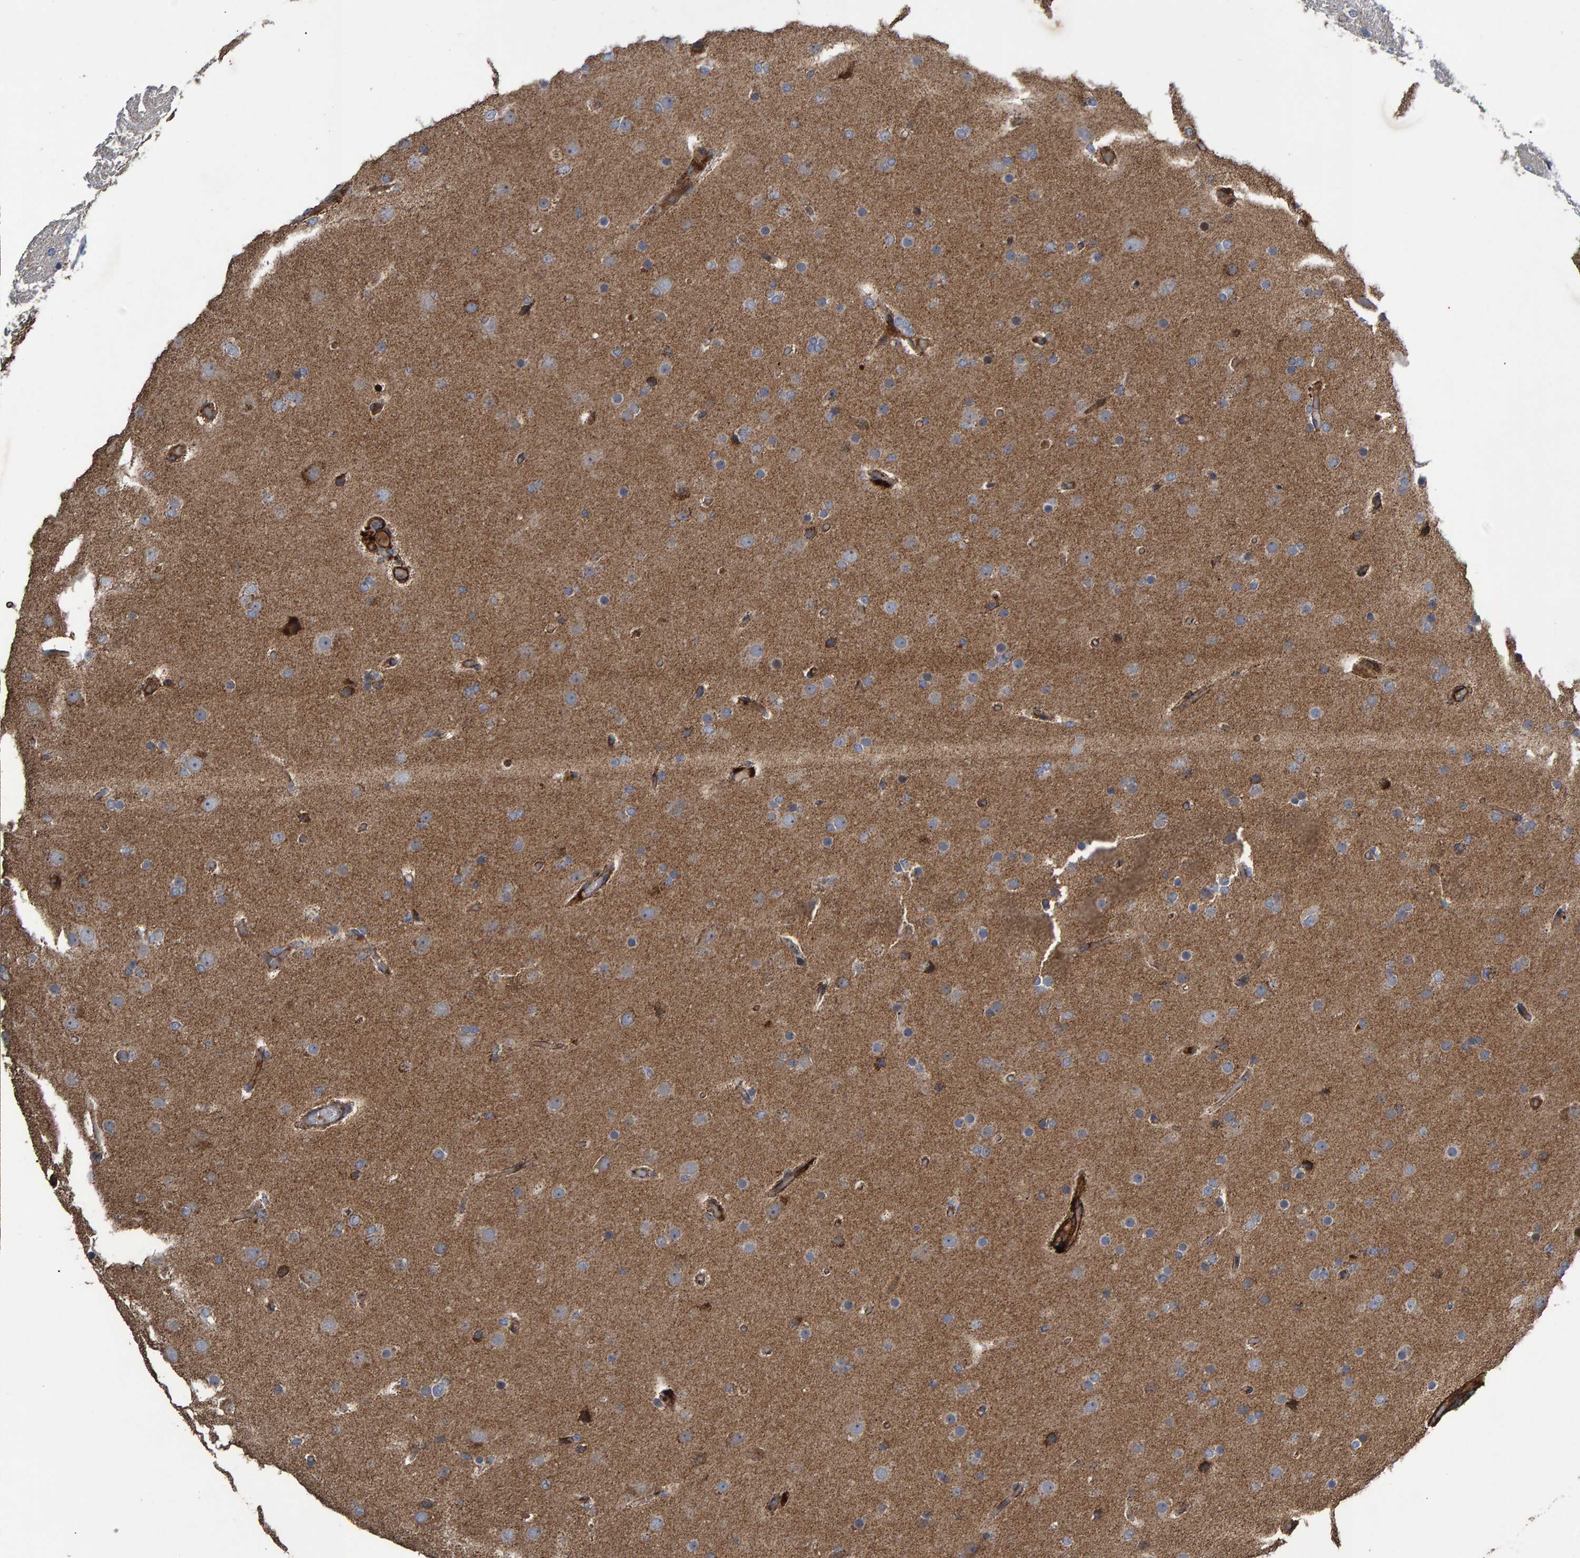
{"staining": {"intensity": "negative", "quantity": "none", "location": "none"}, "tissue": "glioma", "cell_type": "Tumor cells", "image_type": "cancer", "snomed": [{"axis": "morphology", "description": "Glioma, malignant, High grade"}, {"axis": "topography", "description": "Cerebral cortex"}], "caption": "The image shows no staining of tumor cells in malignant glioma (high-grade).", "gene": "SLIT2", "patient": {"sex": "female", "age": 36}}